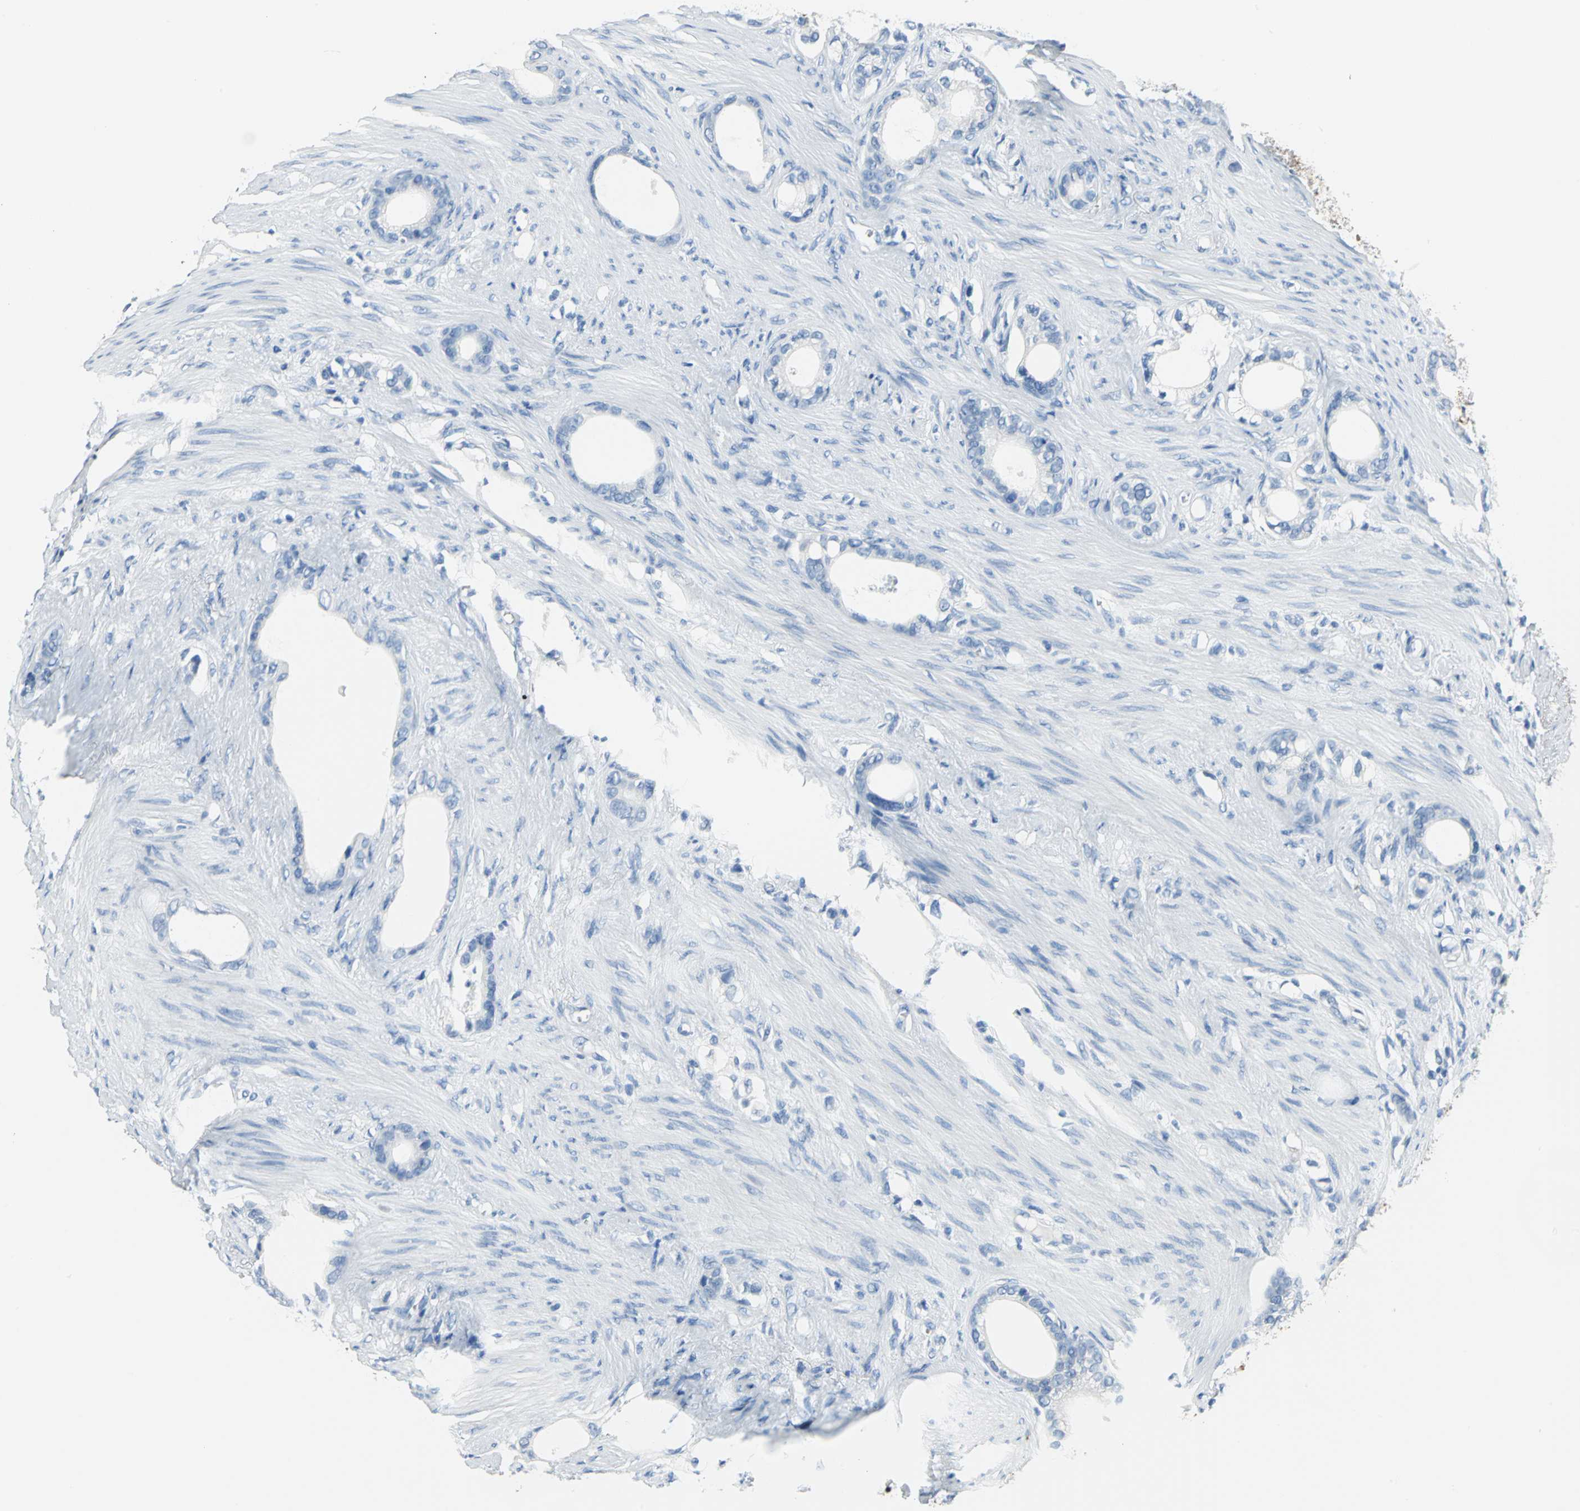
{"staining": {"intensity": "negative", "quantity": "none", "location": "none"}, "tissue": "stomach cancer", "cell_type": "Tumor cells", "image_type": "cancer", "snomed": [{"axis": "morphology", "description": "Adenocarcinoma, NOS"}, {"axis": "topography", "description": "Stomach"}], "caption": "A histopathology image of human adenocarcinoma (stomach) is negative for staining in tumor cells.", "gene": "PKLR", "patient": {"sex": "female", "age": 75}}